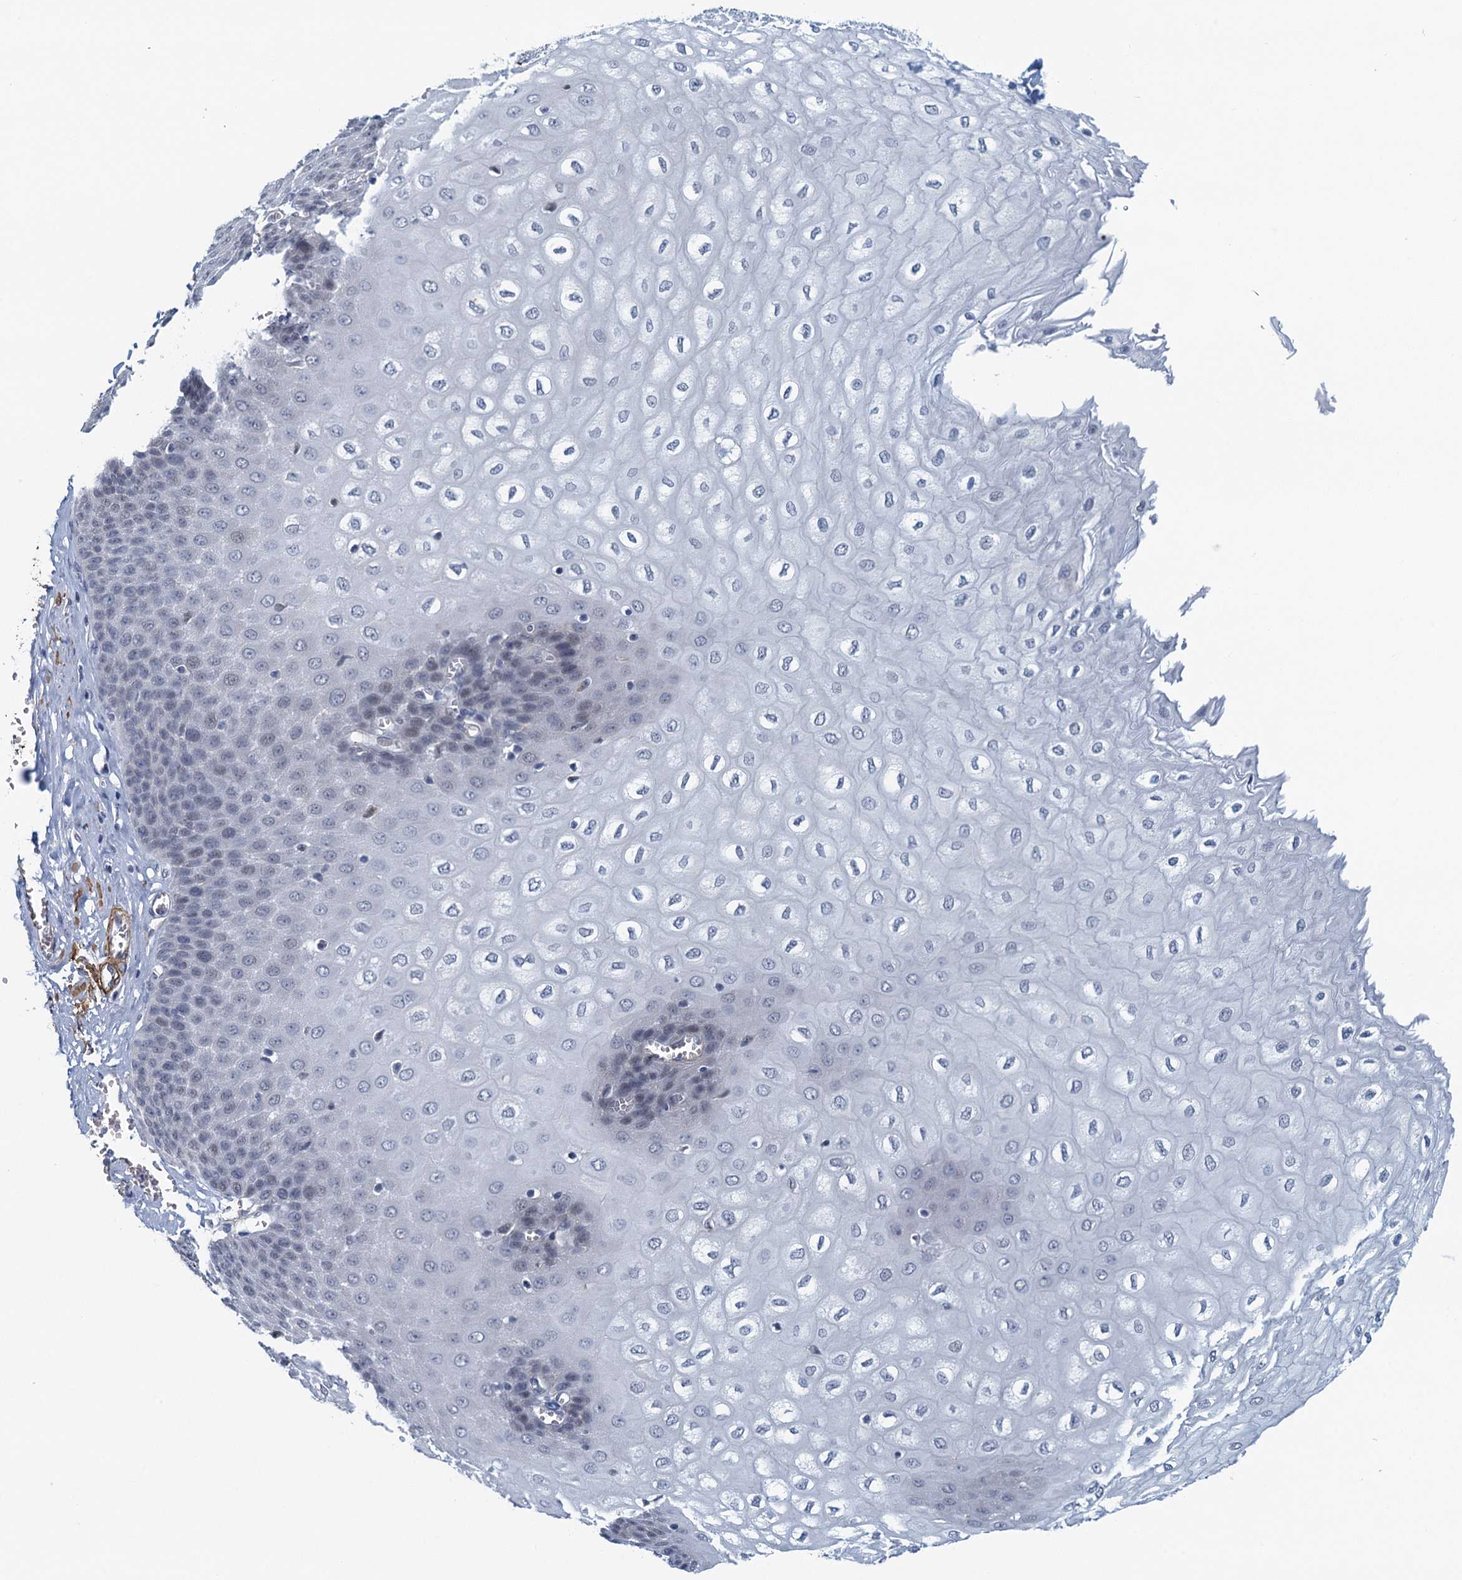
{"staining": {"intensity": "negative", "quantity": "none", "location": "none"}, "tissue": "esophagus", "cell_type": "Squamous epithelial cells", "image_type": "normal", "snomed": [{"axis": "morphology", "description": "Normal tissue, NOS"}, {"axis": "topography", "description": "Esophagus"}], "caption": "Micrograph shows no protein staining in squamous epithelial cells of unremarkable esophagus. (DAB IHC visualized using brightfield microscopy, high magnification).", "gene": "ALG2", "patient": {"sex": "male", "age": 60}}